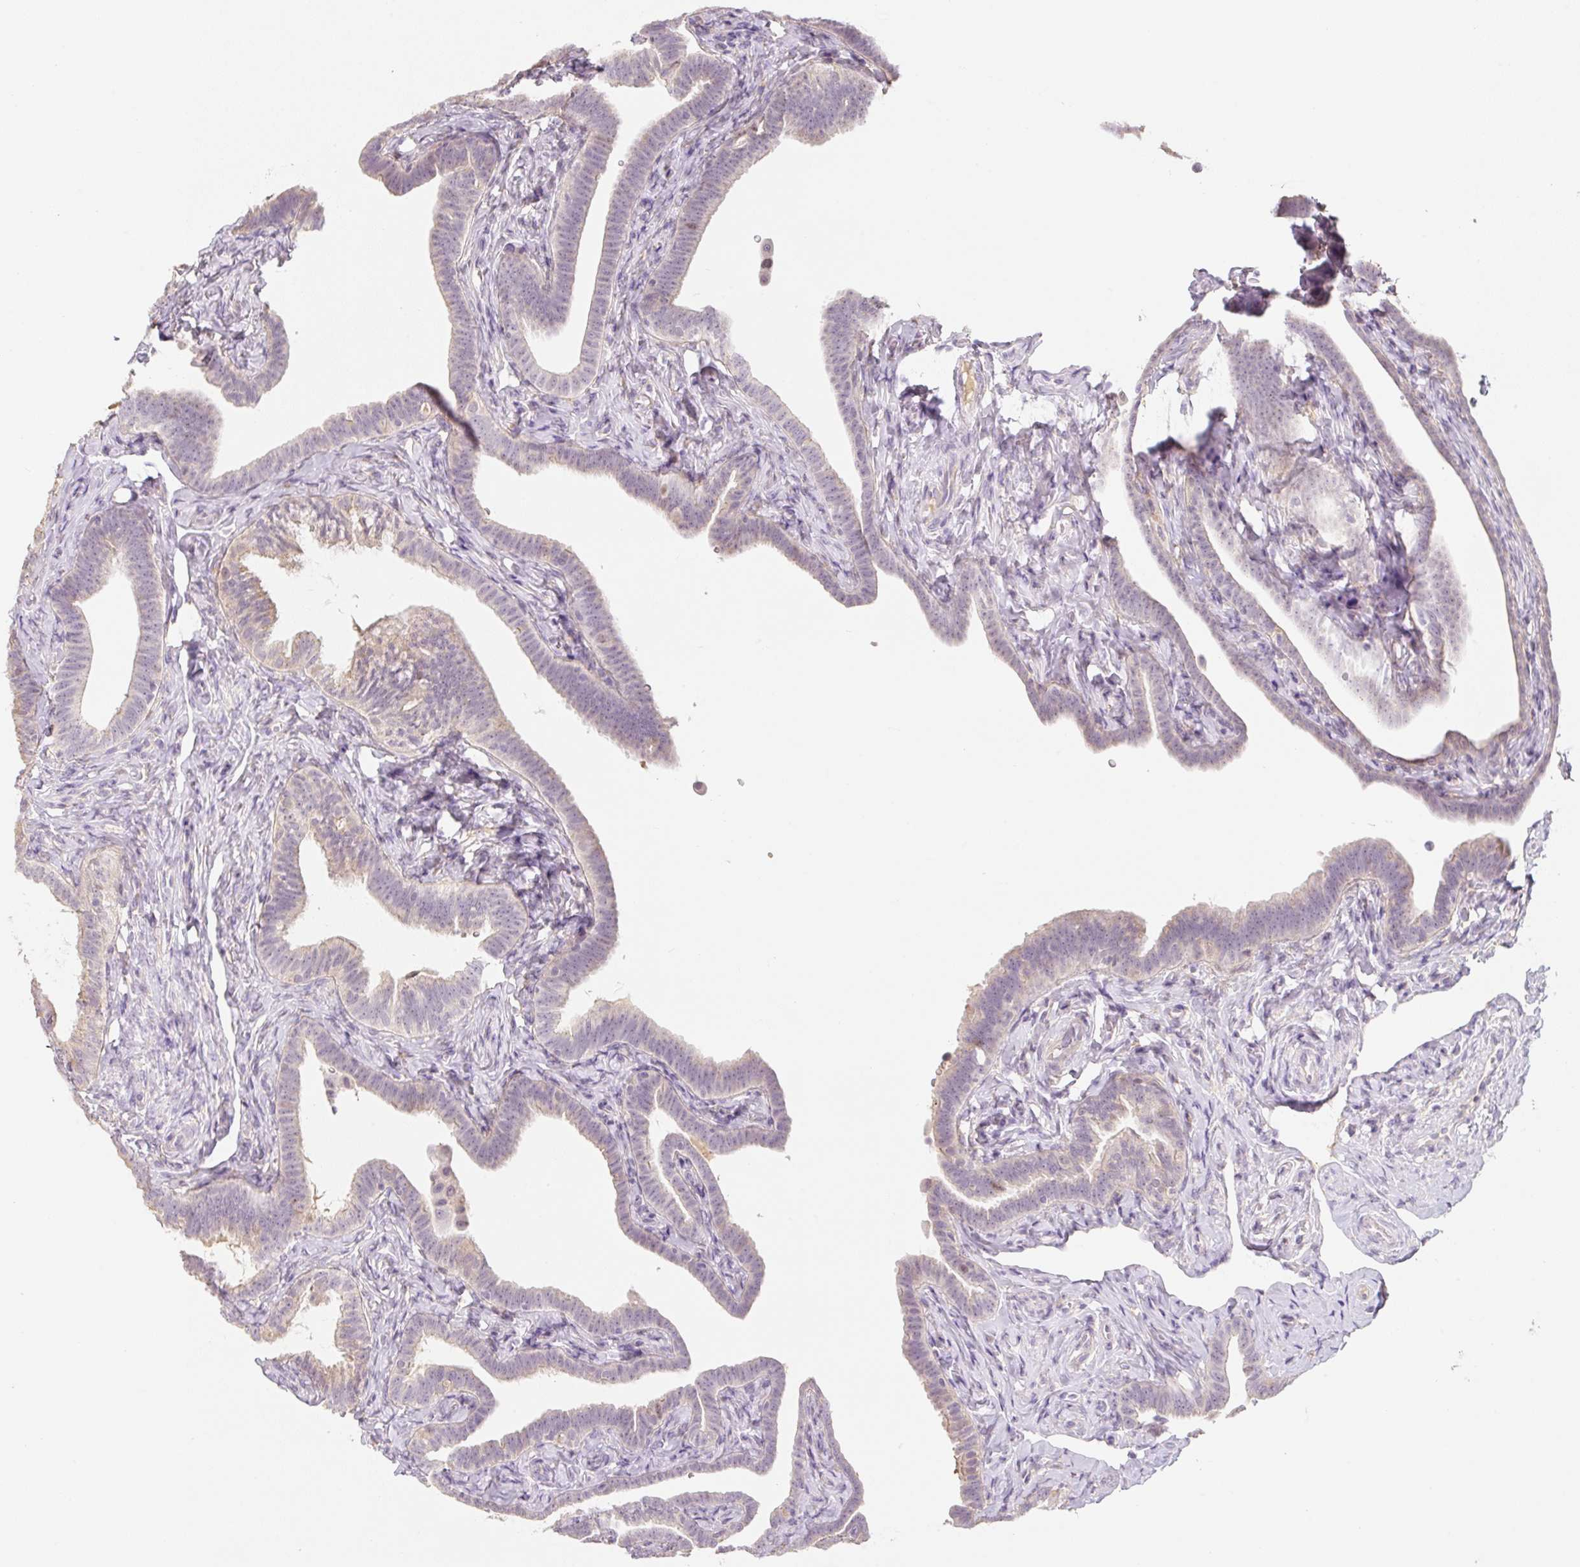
{"staining": {"intensity": "weak", "quantity": "25%-75%", "location": "cytoplasmic/membranous,nuclear"}, "tissue": "fallopian tube", "cell_type": "Glandular cells", "image_type": "normal", "snomed": [{"axis": "morphology", "description": "Normal tissue, NOS"}, {"axis": "topography", "description": "Fallopian tube"}], "caption": "High-magnification brightfield microscopy of benign fallopian tube stained with DAB (3,3'-diaminobenzidine) (brown) and counterstained with hematoxylin (blue). glandular cells exhibit weak cytoplasmic/membranous,nuclear staining is appreciated in about25%-75% of cells.", "gene": "MIA2", "patient": {"sex": "female", "age": 69}}